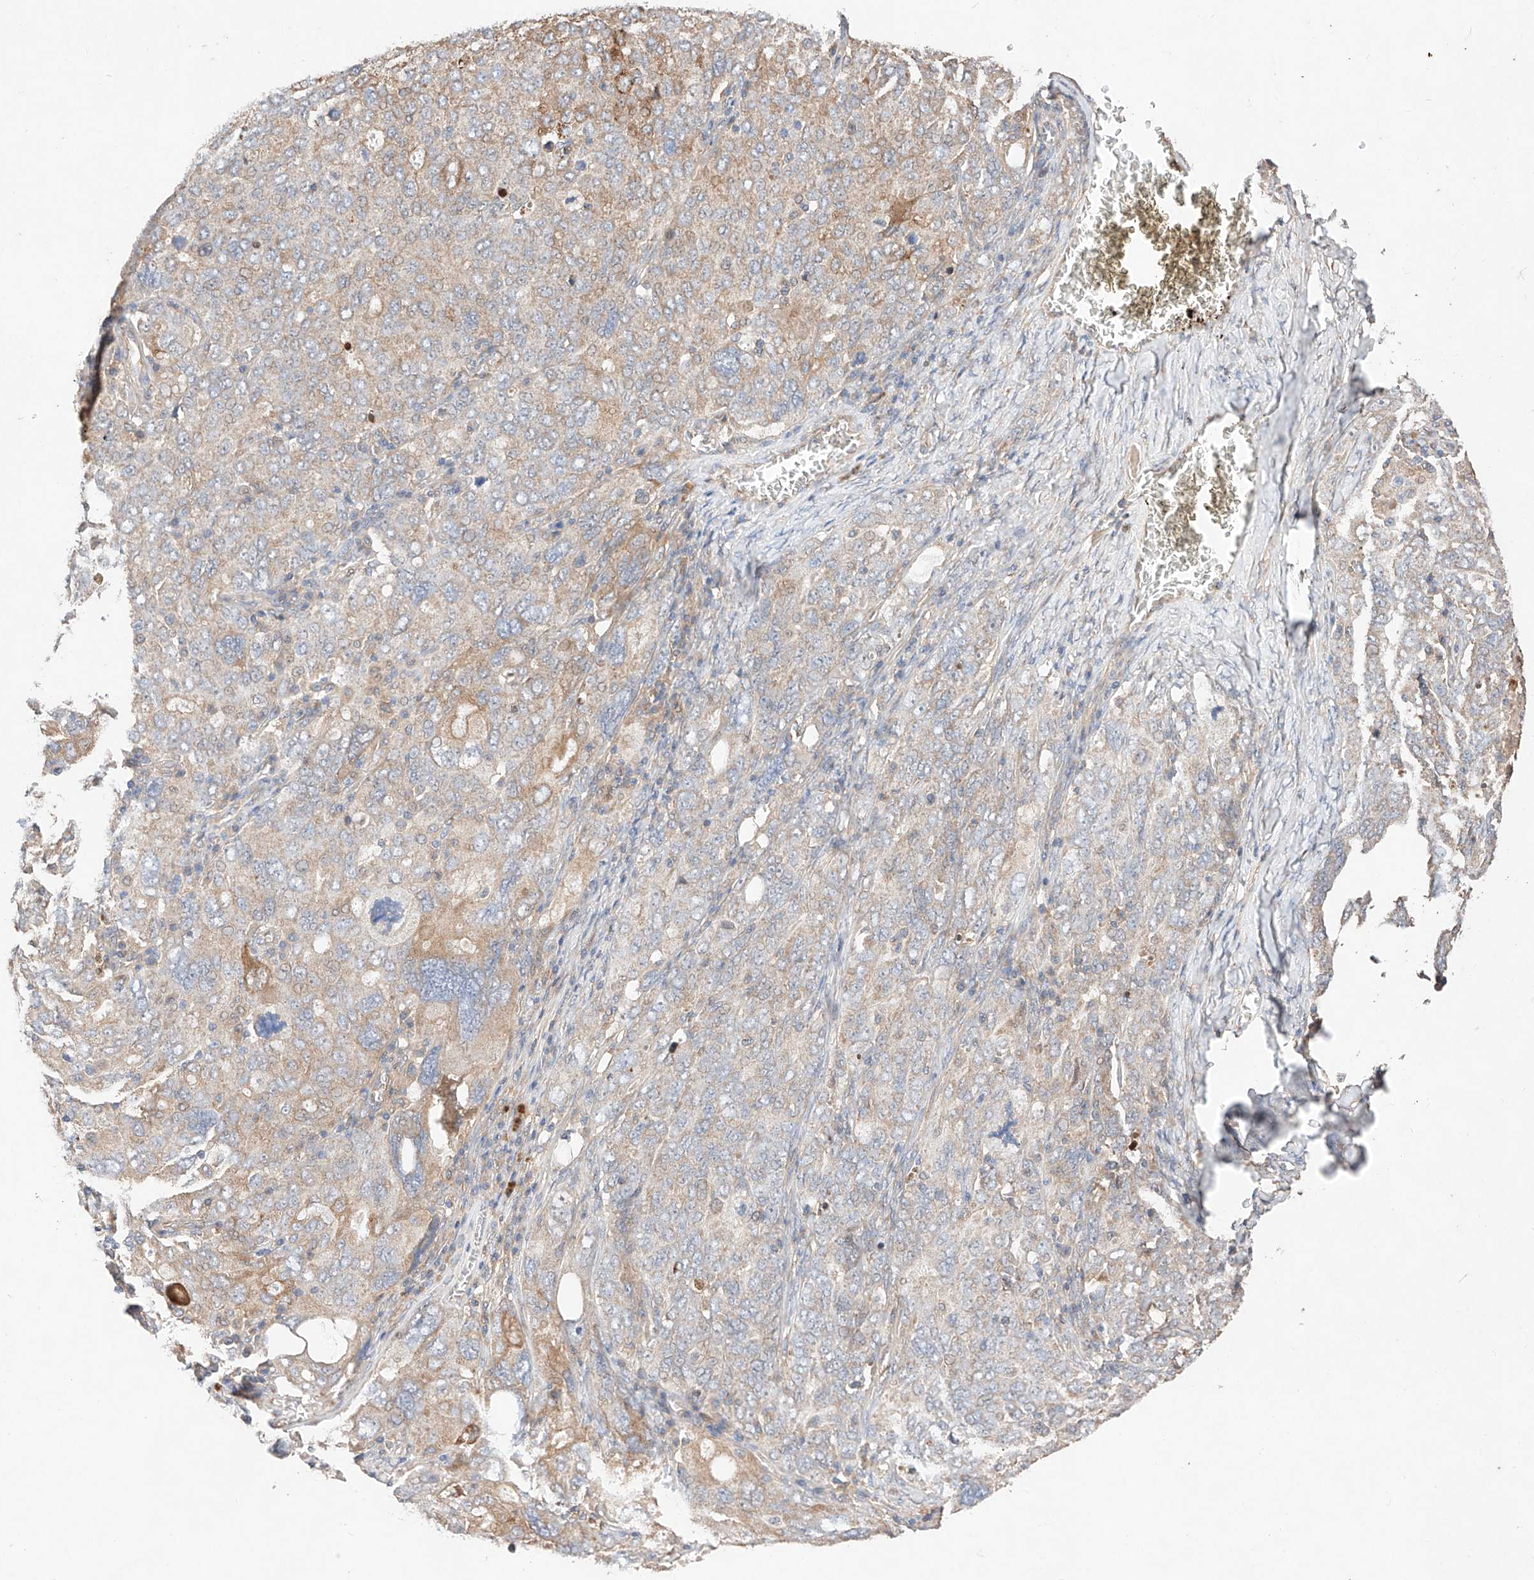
{"staining": {"intensity": "weak", "quantity": "25%-75%", "location": "cytoplasmic/membranous"}, "tissue": "ovarian cancer", "cell_type": "Tumor cells", "image_type": "cancer", "snomed": [{"axis": "morphology", "description": "Carcinoma, endometroid"}, {"axis": "topography", "description": "Ovary"}], "caption": "This micrograph exhibits IHC staining of ovarian cancer, with low weak cytoplasmic/membranous staining in approximately 25%-75% of tumor cells.", "gene": "C6orf62", "patient": {"sex": "female", "age": 62}}